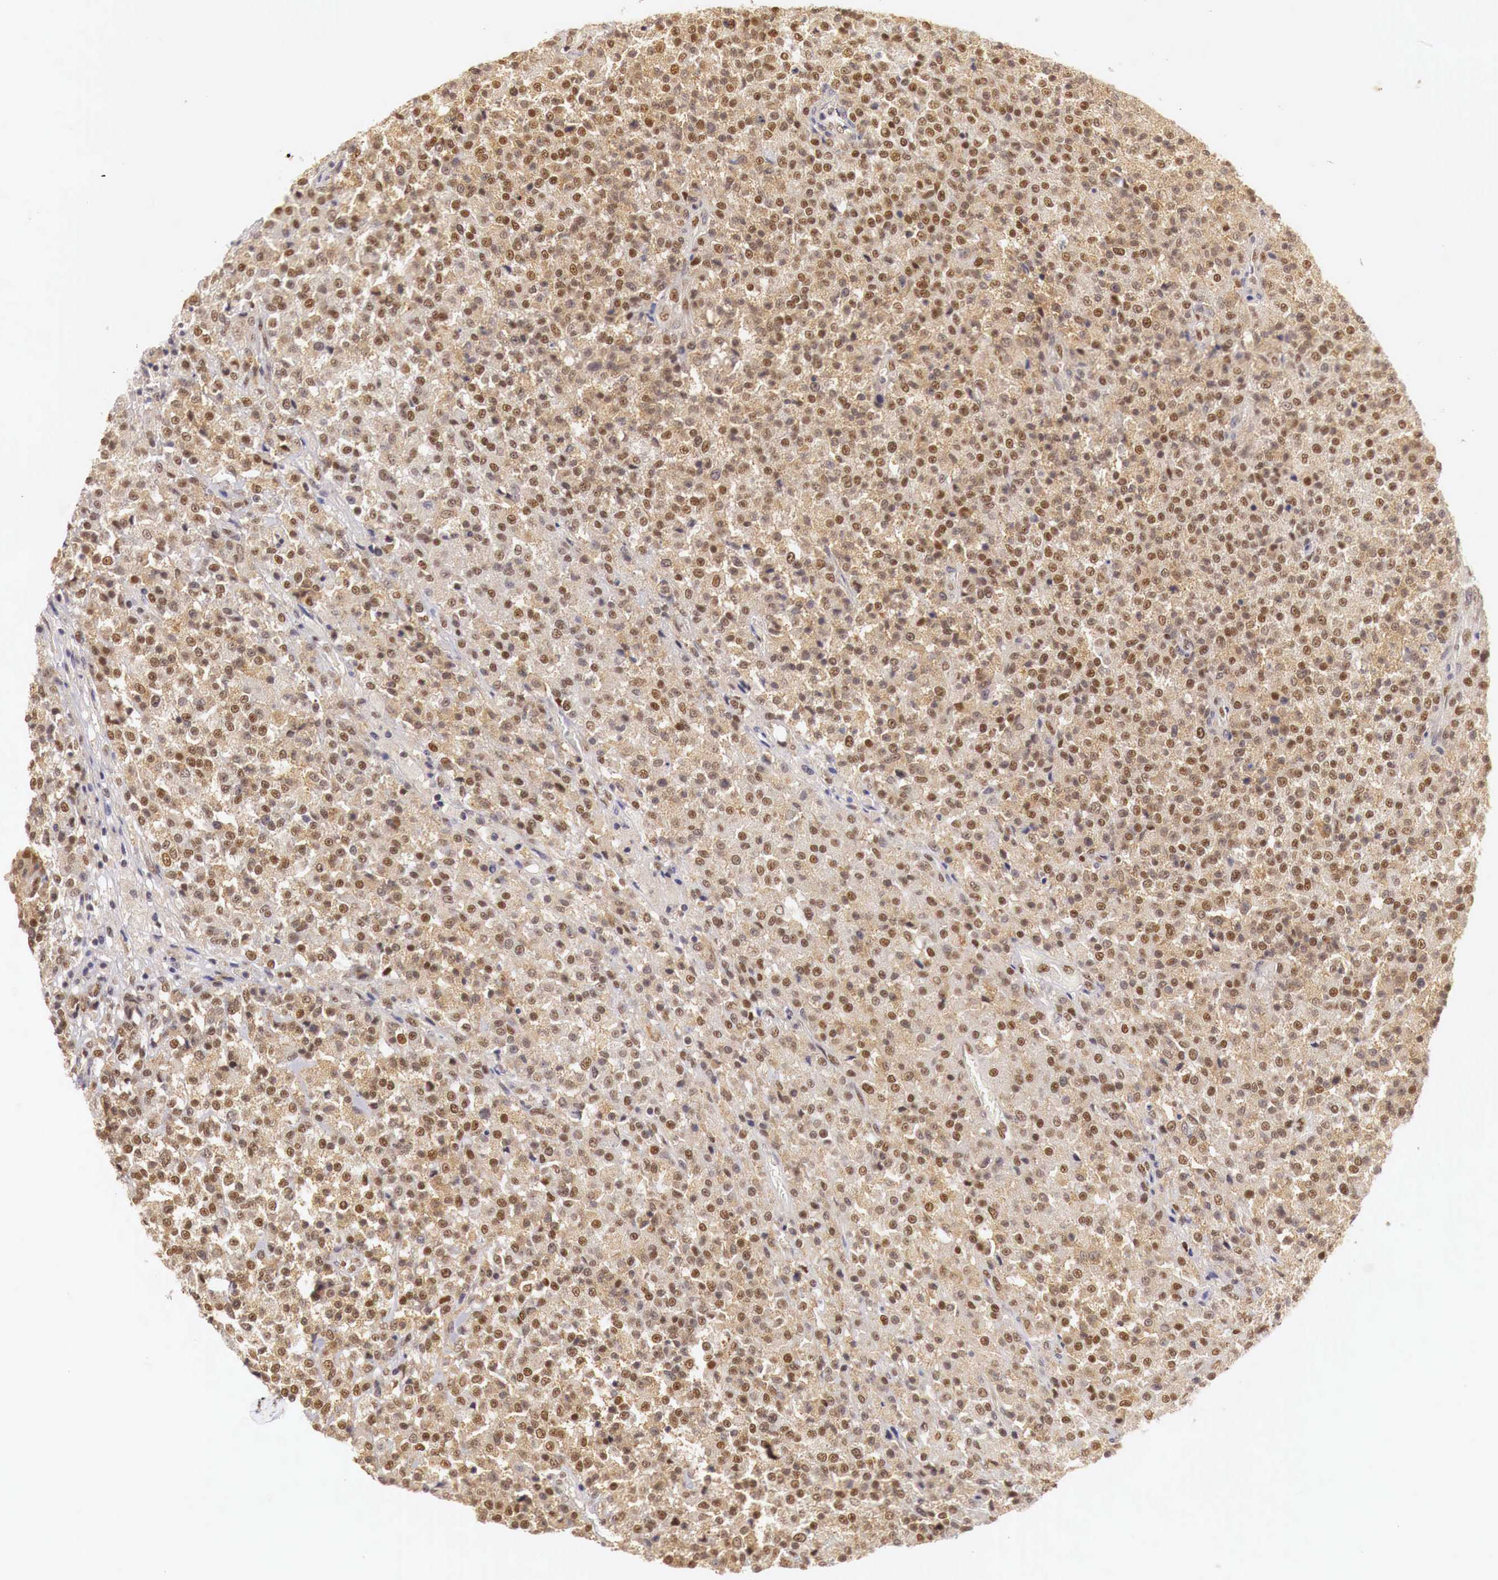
{"staining": {"intensity": "moderate", "quantity": ">75%", "location": "cytoplasmic/membranous,nuclear"}, "tissue": "testis cancer", "cell_type": "Tumor cells", "image_type": "cancer", "snomed": [{"axis": "morphology", "description": "Seminoma, NOS"}, {"axis": "topography", "description": "Testis"}], "caption": "Seminoma (testis) stained with IHC demonstrates moderate cytoplasmic/membranous and nuclear positivity in about >75% of tumor cells. (DAB IHC, brown staining for protein, blue staining for nuclei).", "gene": "GPKOW", "patient": {"sex": "male", "age": 59}}